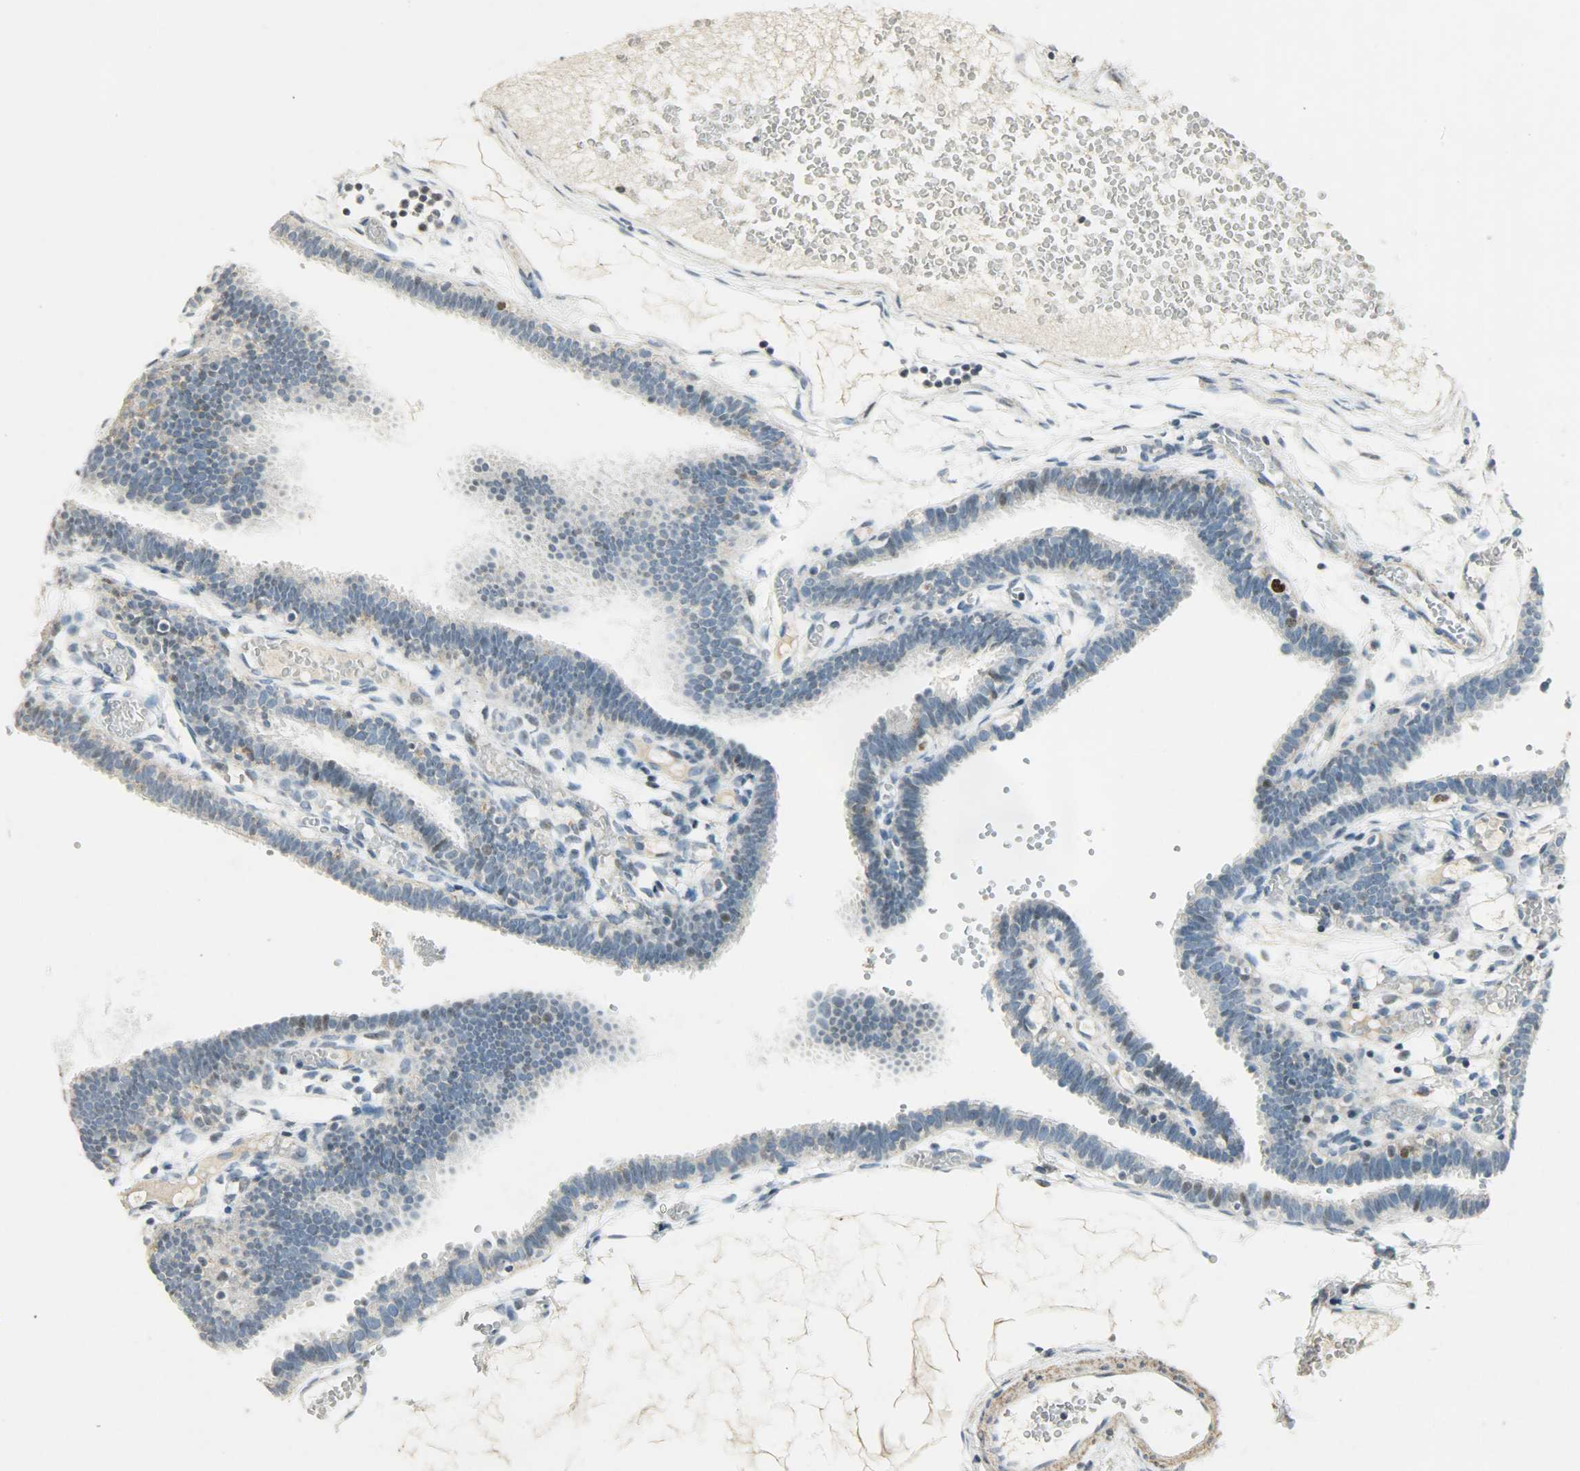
{"staining": {"intensity": "weak", "quantity": "<25%", "location": "nuclear"}, "tissue": "fallopian tube", "cell_type": "Glandular cells", "image_type": "normal", "snomed": [{"axis": "morphology", "description": "Normal tissue, NOS"}, {"axis": "topography", "description": "Fallopian tube"}], "caption": "Glandular cells show no significant positivity in normal fallopian tube. The staining is performed using DAB (3,3'-diaminobenzidine) brown chromogen with nuclei counter-stained in using hematoxylin.", "gene": "AURKB", "patient": {"sex": "female", "age": 29}}